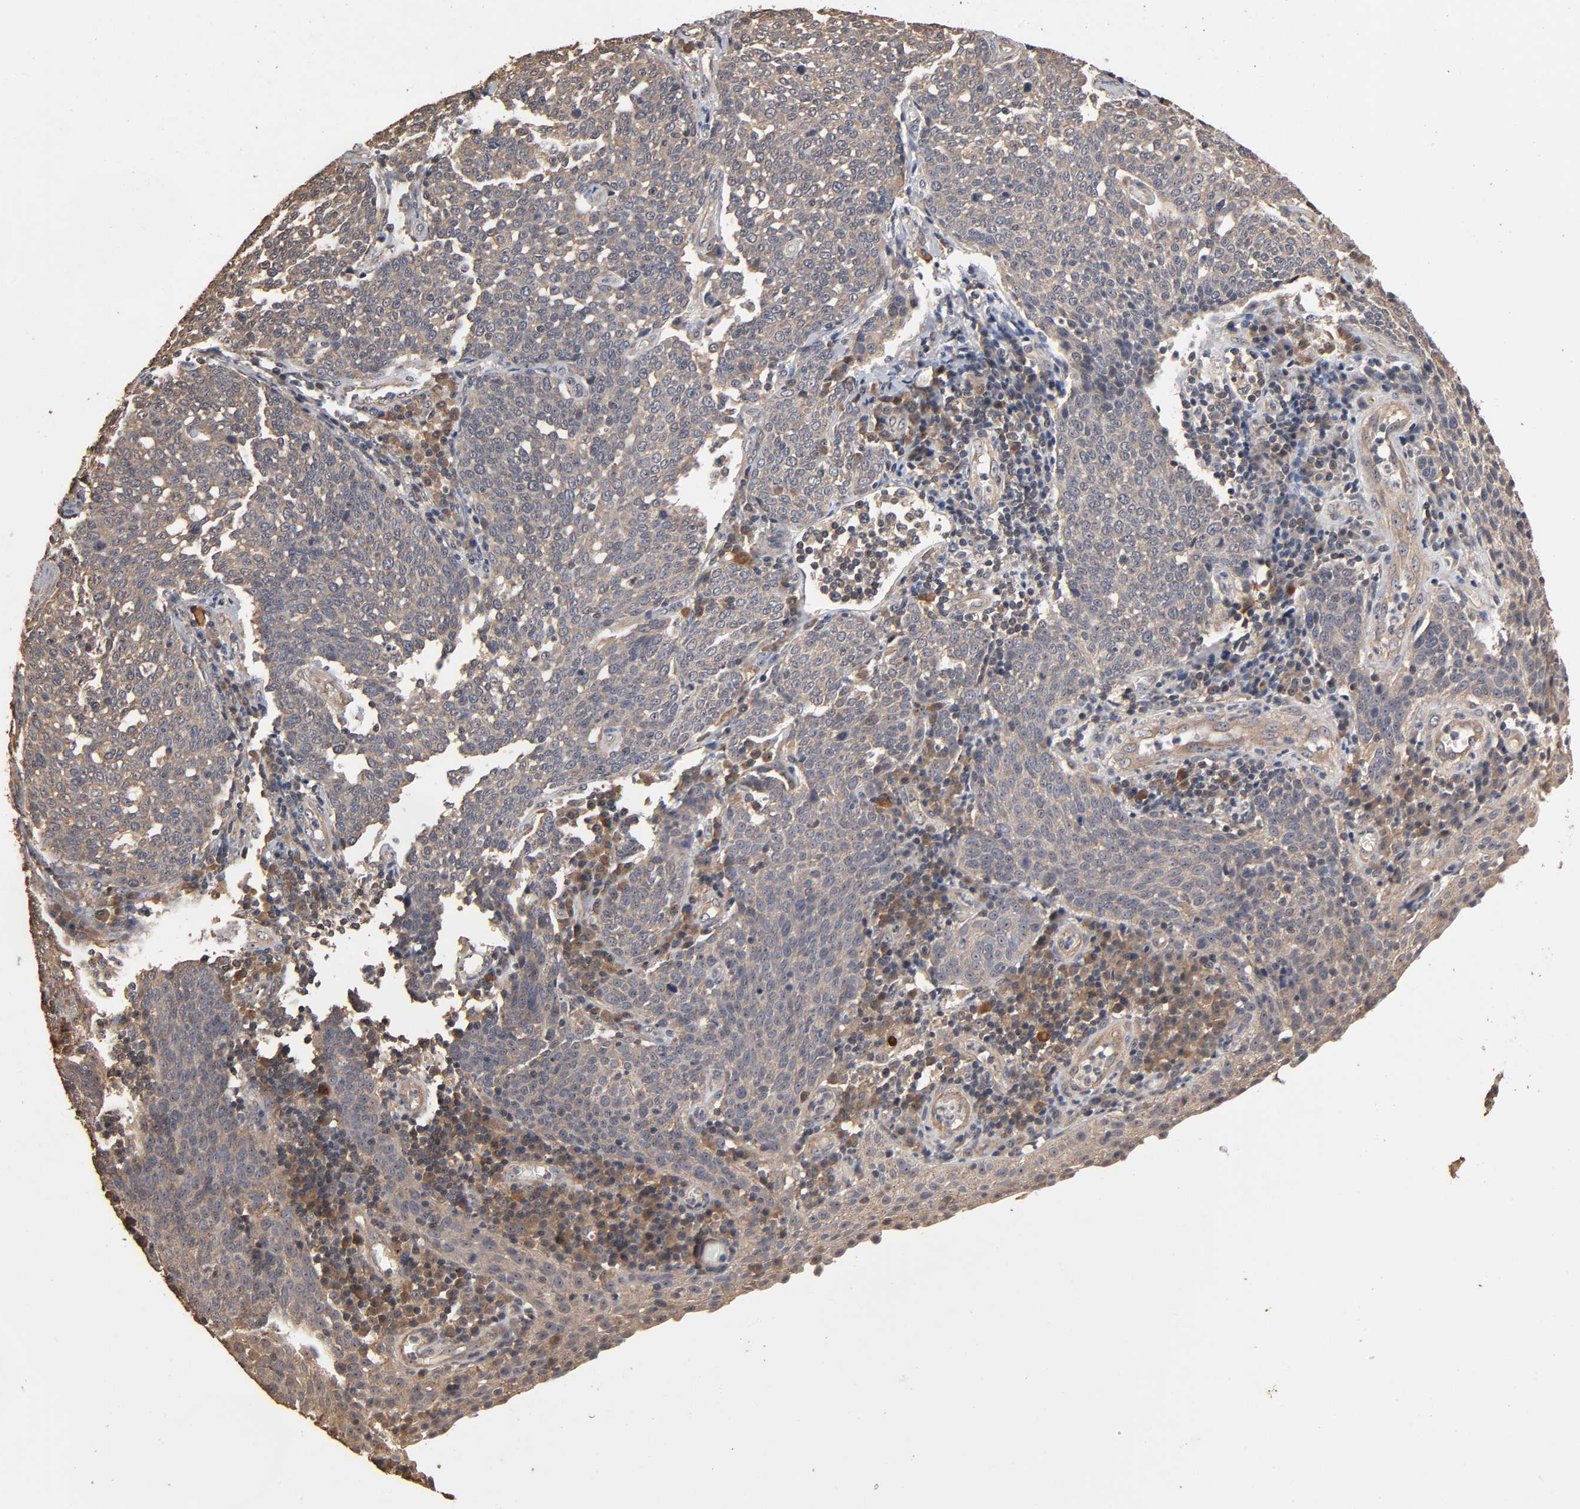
{"staining": {"intensity": "moderate", "quantity": ">75%", "location": "cytoplasmic/membranous"}, "tissue": "cervical cancer", "cell_type": "Tumor cells", "image_type": "cancer", "snomed": [{"axis": "morphology", "description": "Squamous cell carcinoma, NOS"}, {"axis": "topography", "description": "Cervix"}], "caption": "Moderate cytoplasmic/membranous protein staining is identified in approximately >75% of tumor cells in cervical cancer.", "gene": "ARHGEF7", "patient": {"sex": "female", "age": 34}}